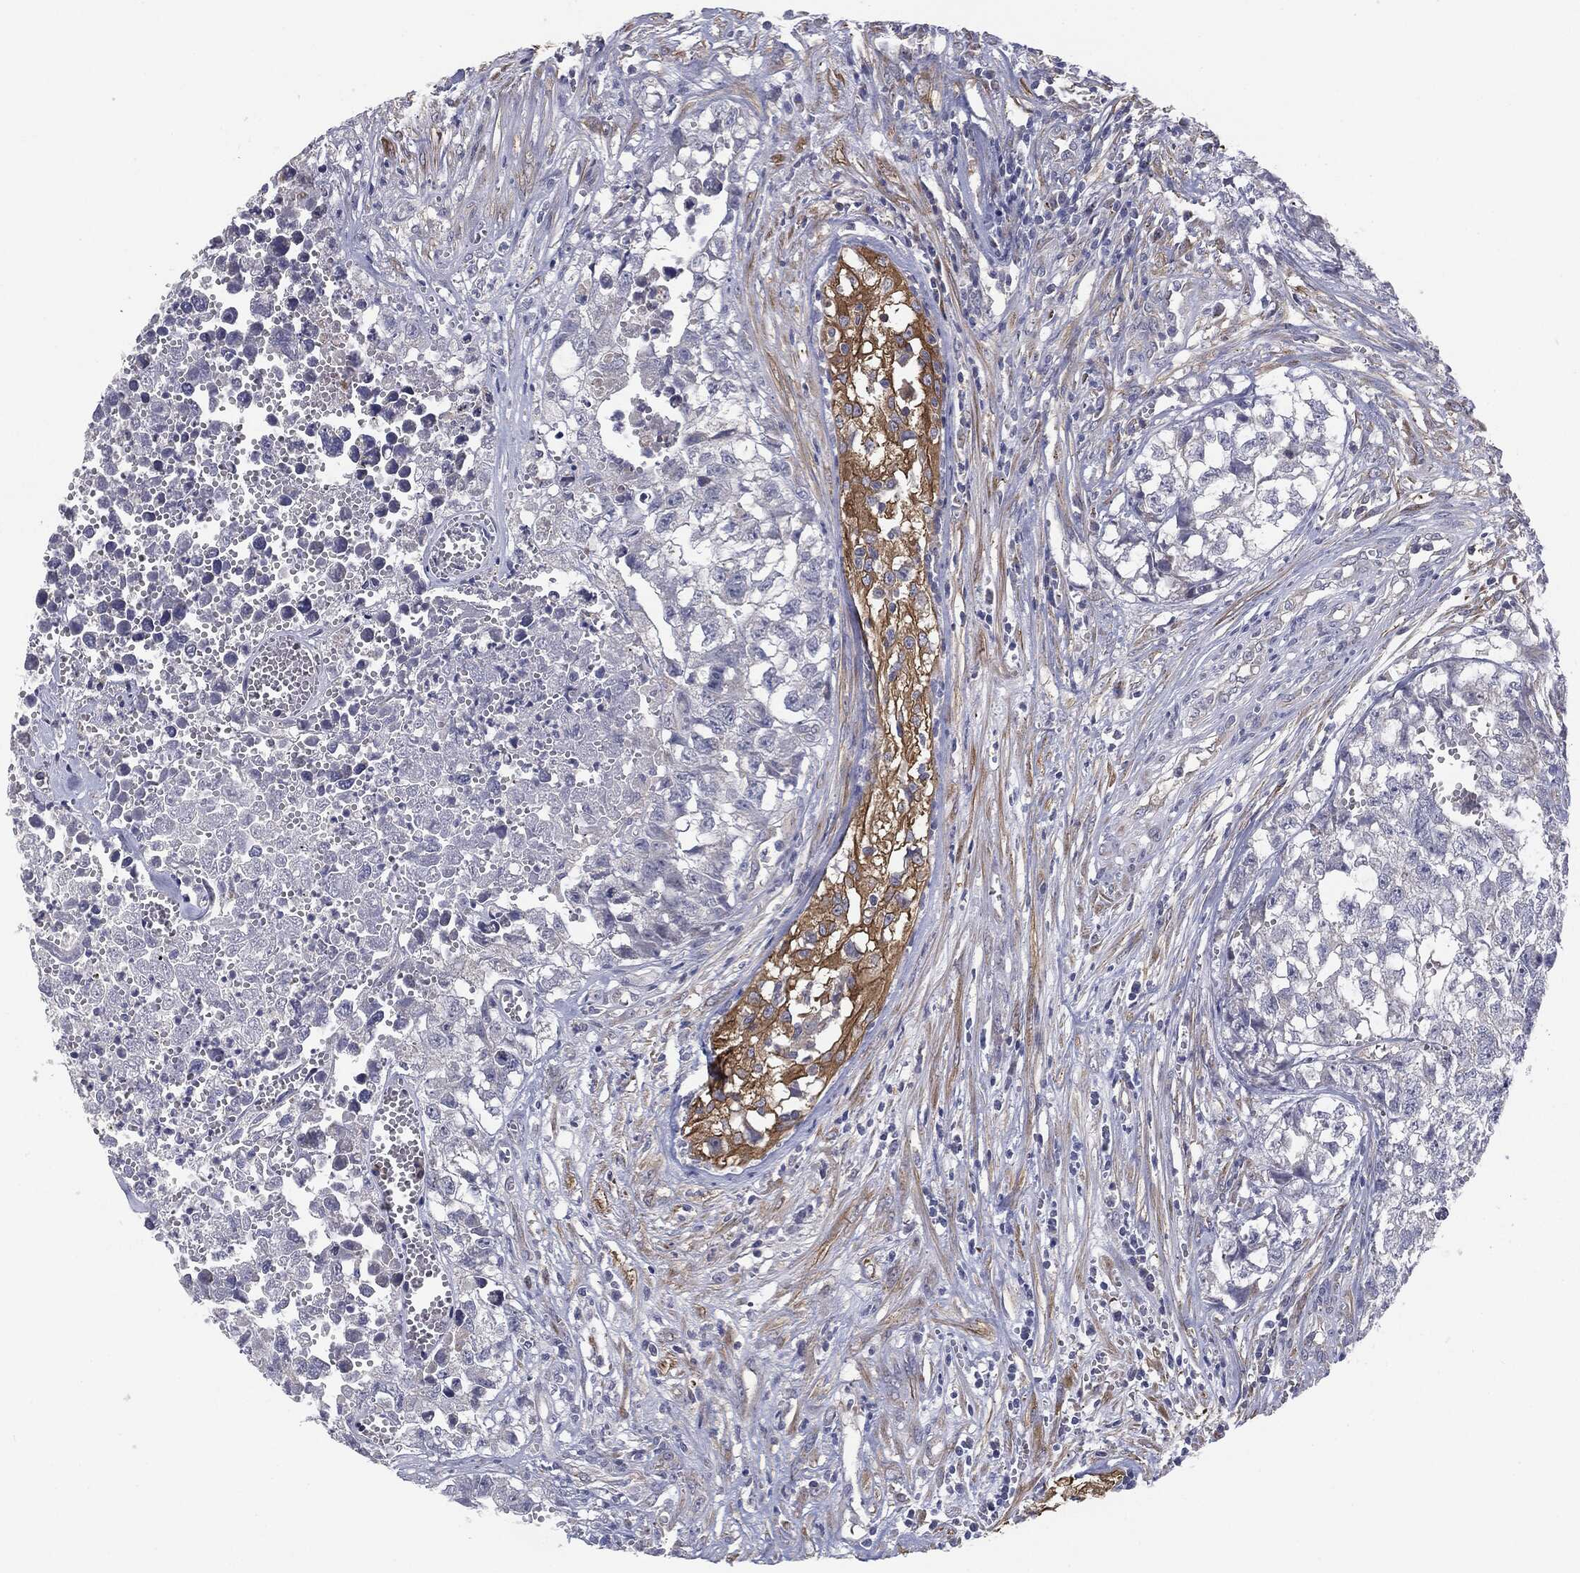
{"staining": {"intensity": "negative", "quantity": "none", "location": "none"}, "tissue": "testis cancer", "cell_type": "Tumor cells", "image_type": "cancer", "snomed": [{"axis": "morphology", "description": "Seminoma, NOS"}, {"axis": "morphology", "description": "Carcinoma, Embryonal, NOS"}, {"axis": "topography", "description": "Testis"}], "caption": "Tumor cells are negative for brown protein staining in testis cancer.", "gene": "KRT5", "patient": {"sex": "male", "age": 22}}